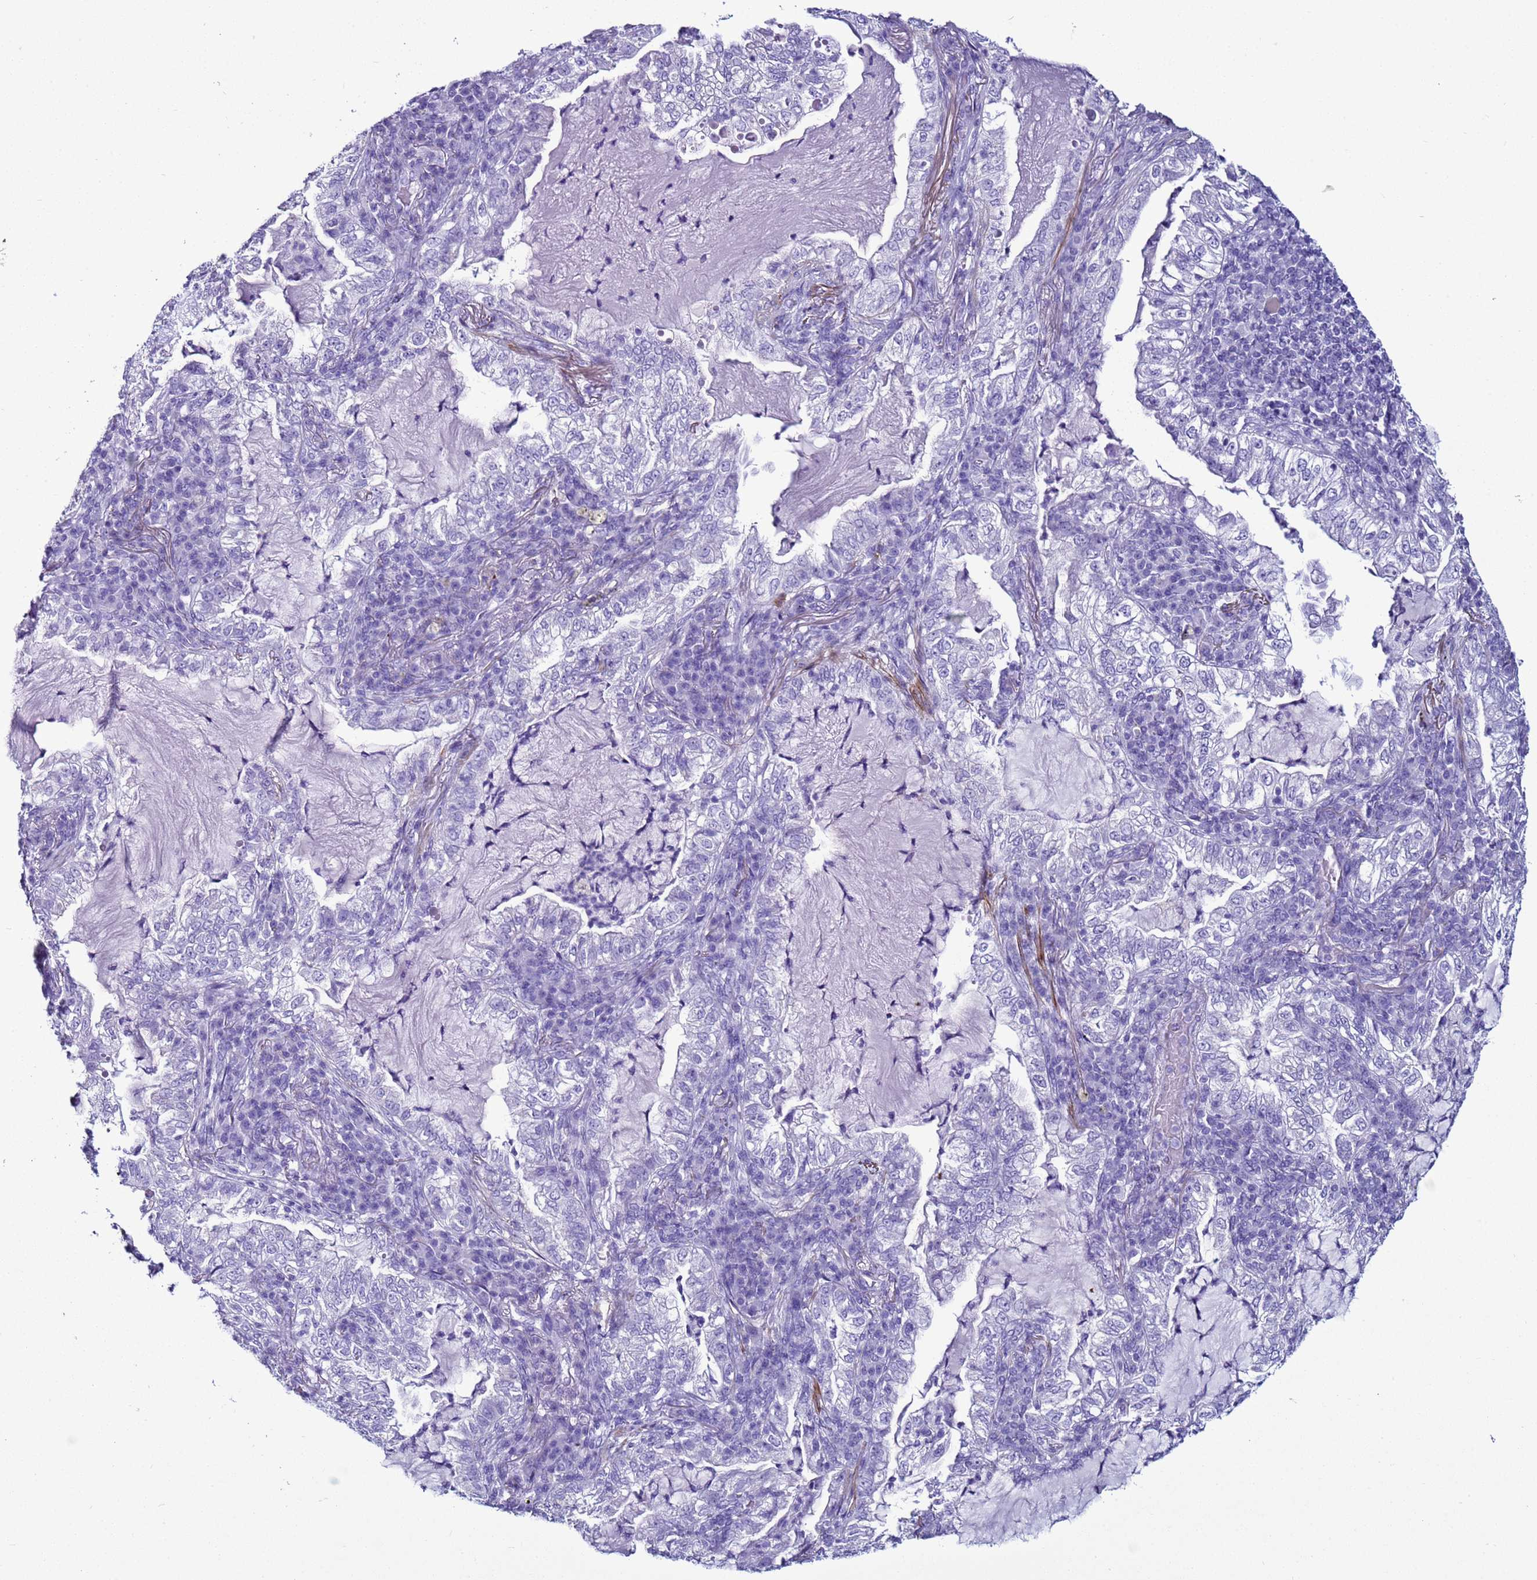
{"staining": {"intensity": "negative", "quantity": "none", "location": "none"}, "tissue": "lung cancer", "cell_type": "Tumor cells", "image_type": "cancer", "snomed": [{"axis": "morphology", "description": "Adenocarcinoma, NOS"}, {"axis": "topography", "description": "Lung"}], "caption": "Adenocarcinoma (lung) was stained to show a protein in brown. There is no significant positivity in tumor cells.", "gene": "LCMT1", "patient": {"sex": "female", "age": 73}}